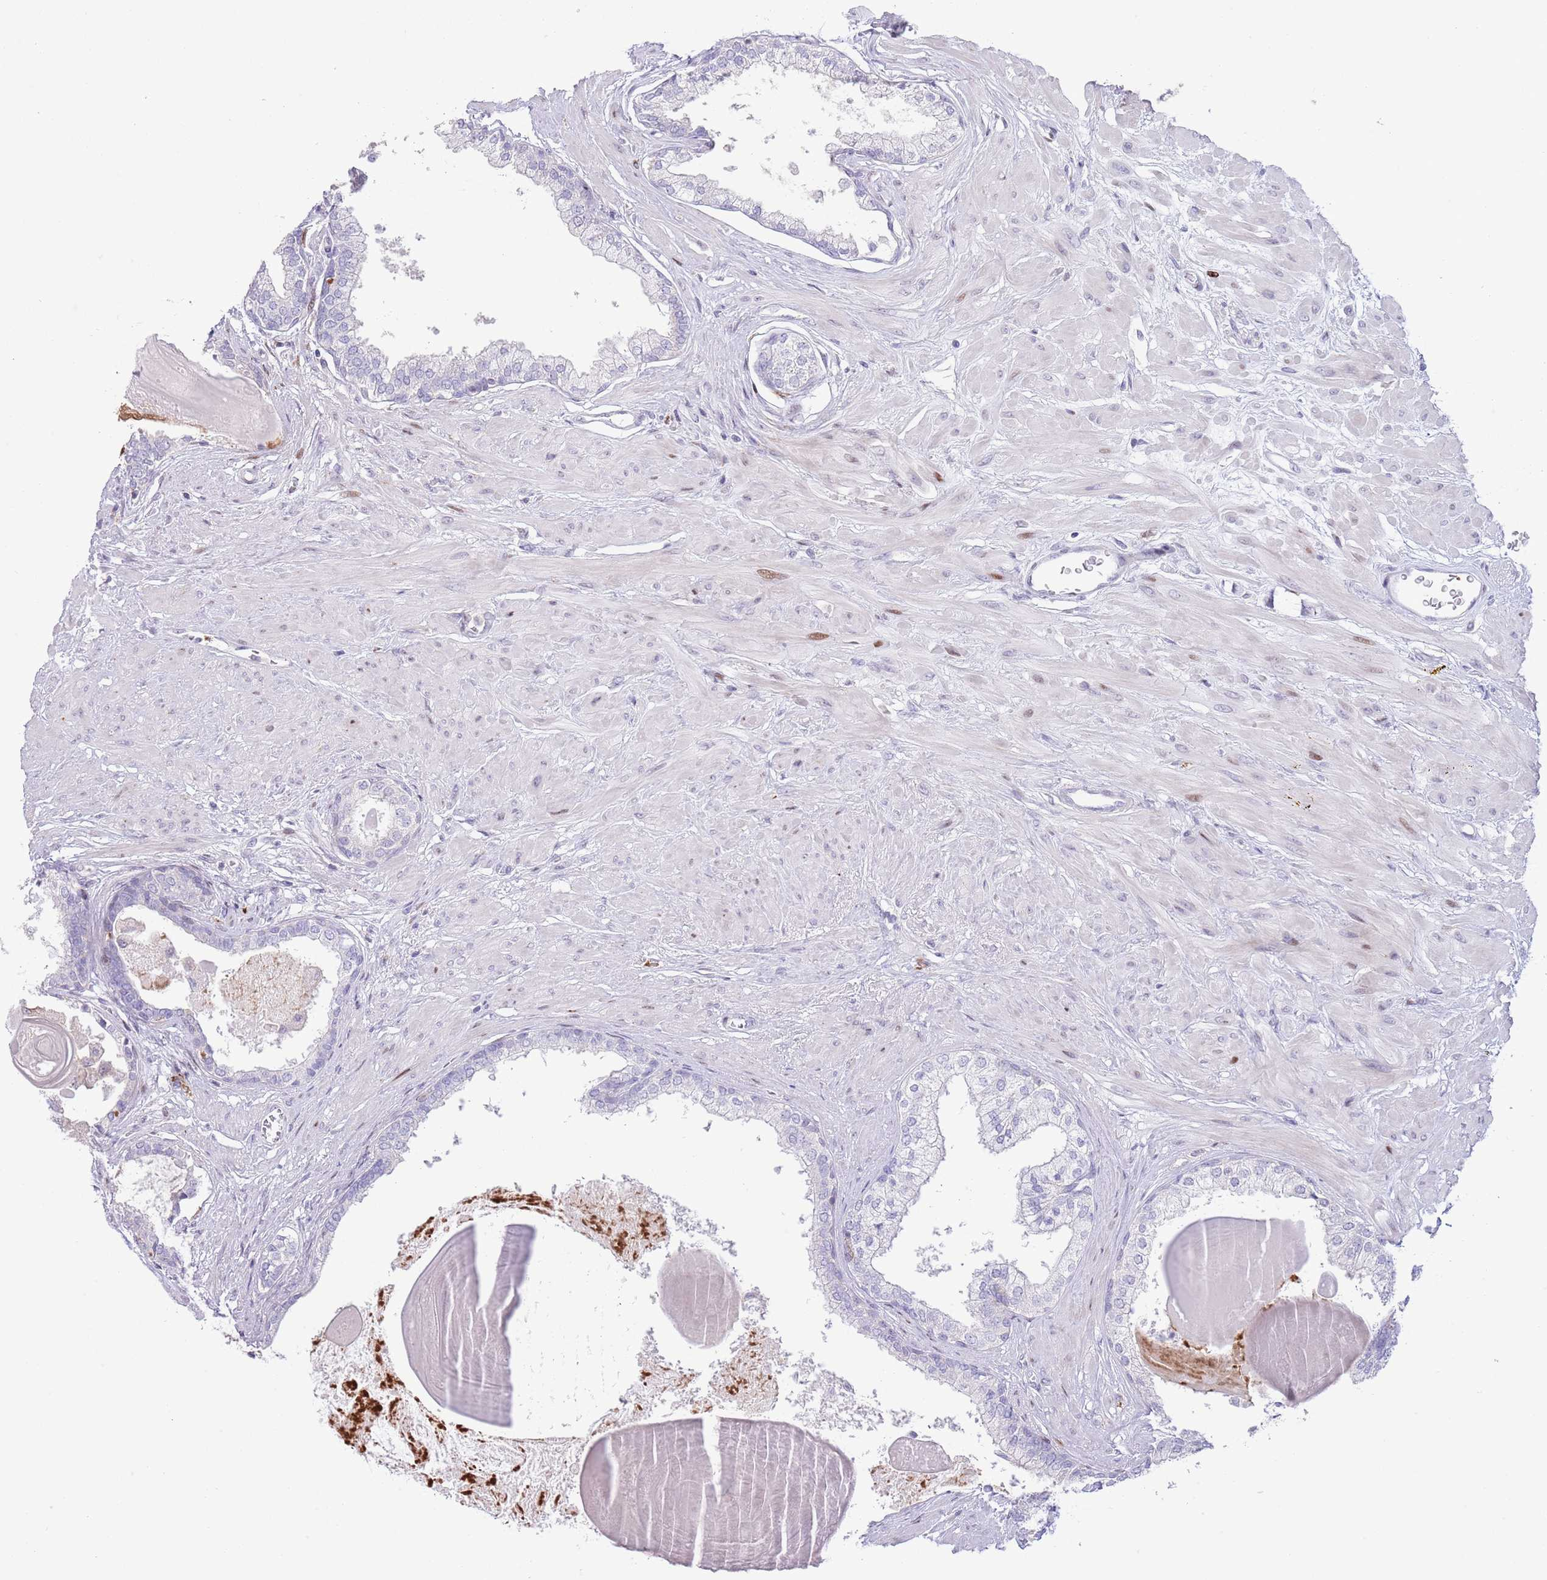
{"staining": {"intensity": "negative", "quantity": "none", "location": "none"}, "tissue": "prostate", "cell_type": "Glandular cells", "image_type": "normal", "snomed": [{"axis": "morphology", "description": "Normal tissue, NOS"}, {"axis": "topography", "description": "Prostate"}], "caption": "IHC micrograph of unremarkable prostate: human prostate stained with DAB displays no significant protein positivity in glandular cells.", "gene": "ANO8", "patient": {"sex": "male", "age": 57}}